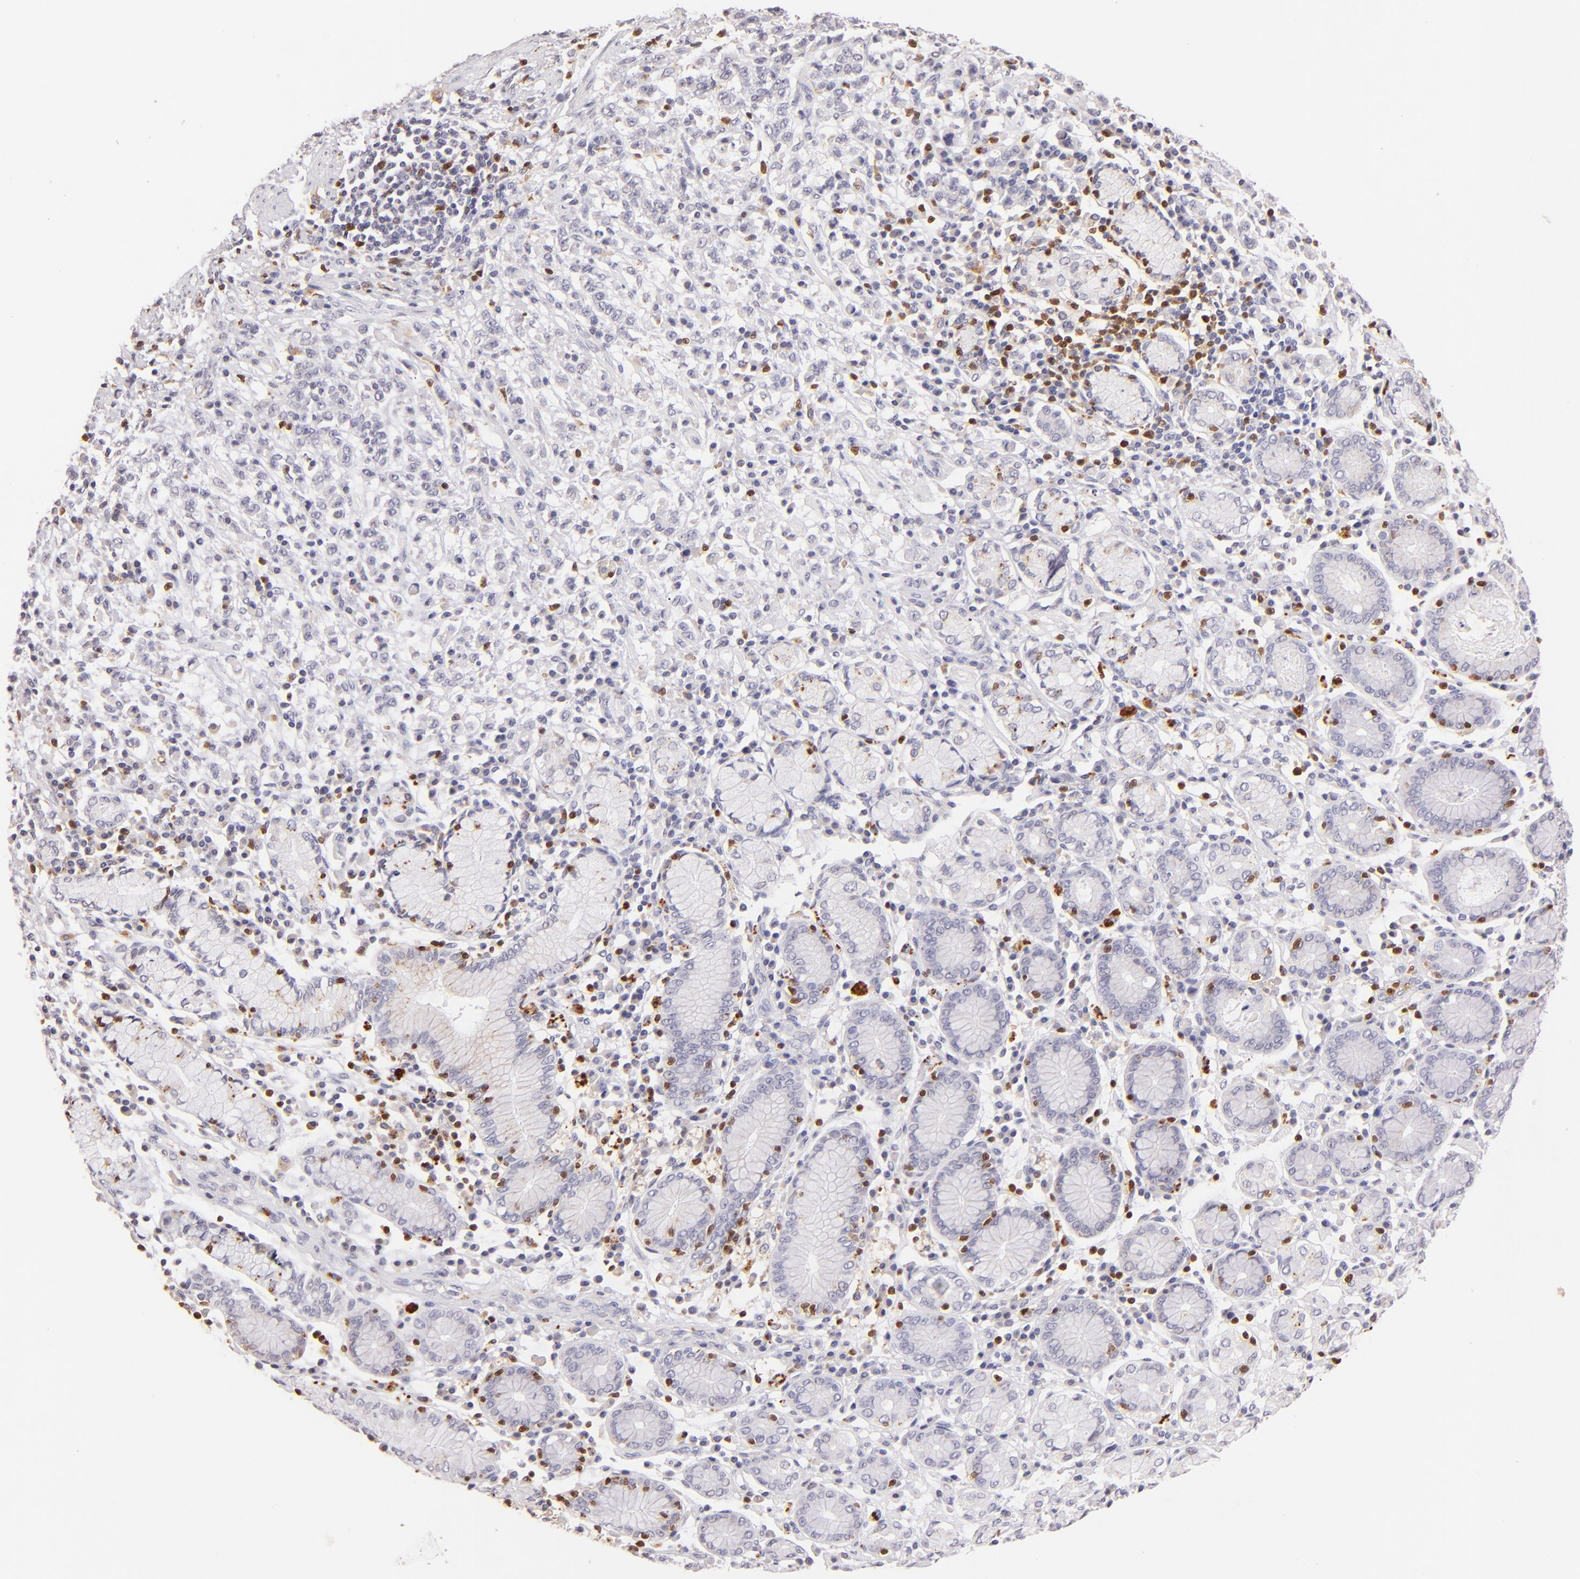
{"staining": {"intensity": "negative", "quantity": "none", "location": "none"}, "tissue": "stomach cancer", "cell_type": "Tumor cells", "image_type": "cancer", "snomed": [{"axis": "morphology", "description": "Adenocarcinoma, NOS"}, {"axis": "topography", "description": "Stomach, lower"}], "caption": "Stomach cancer stained for a protein using immunohistochemistry reveals no staining tumor cells.", "gene": "ZAP70", "patient": {"sex": "male", "age": 88}}